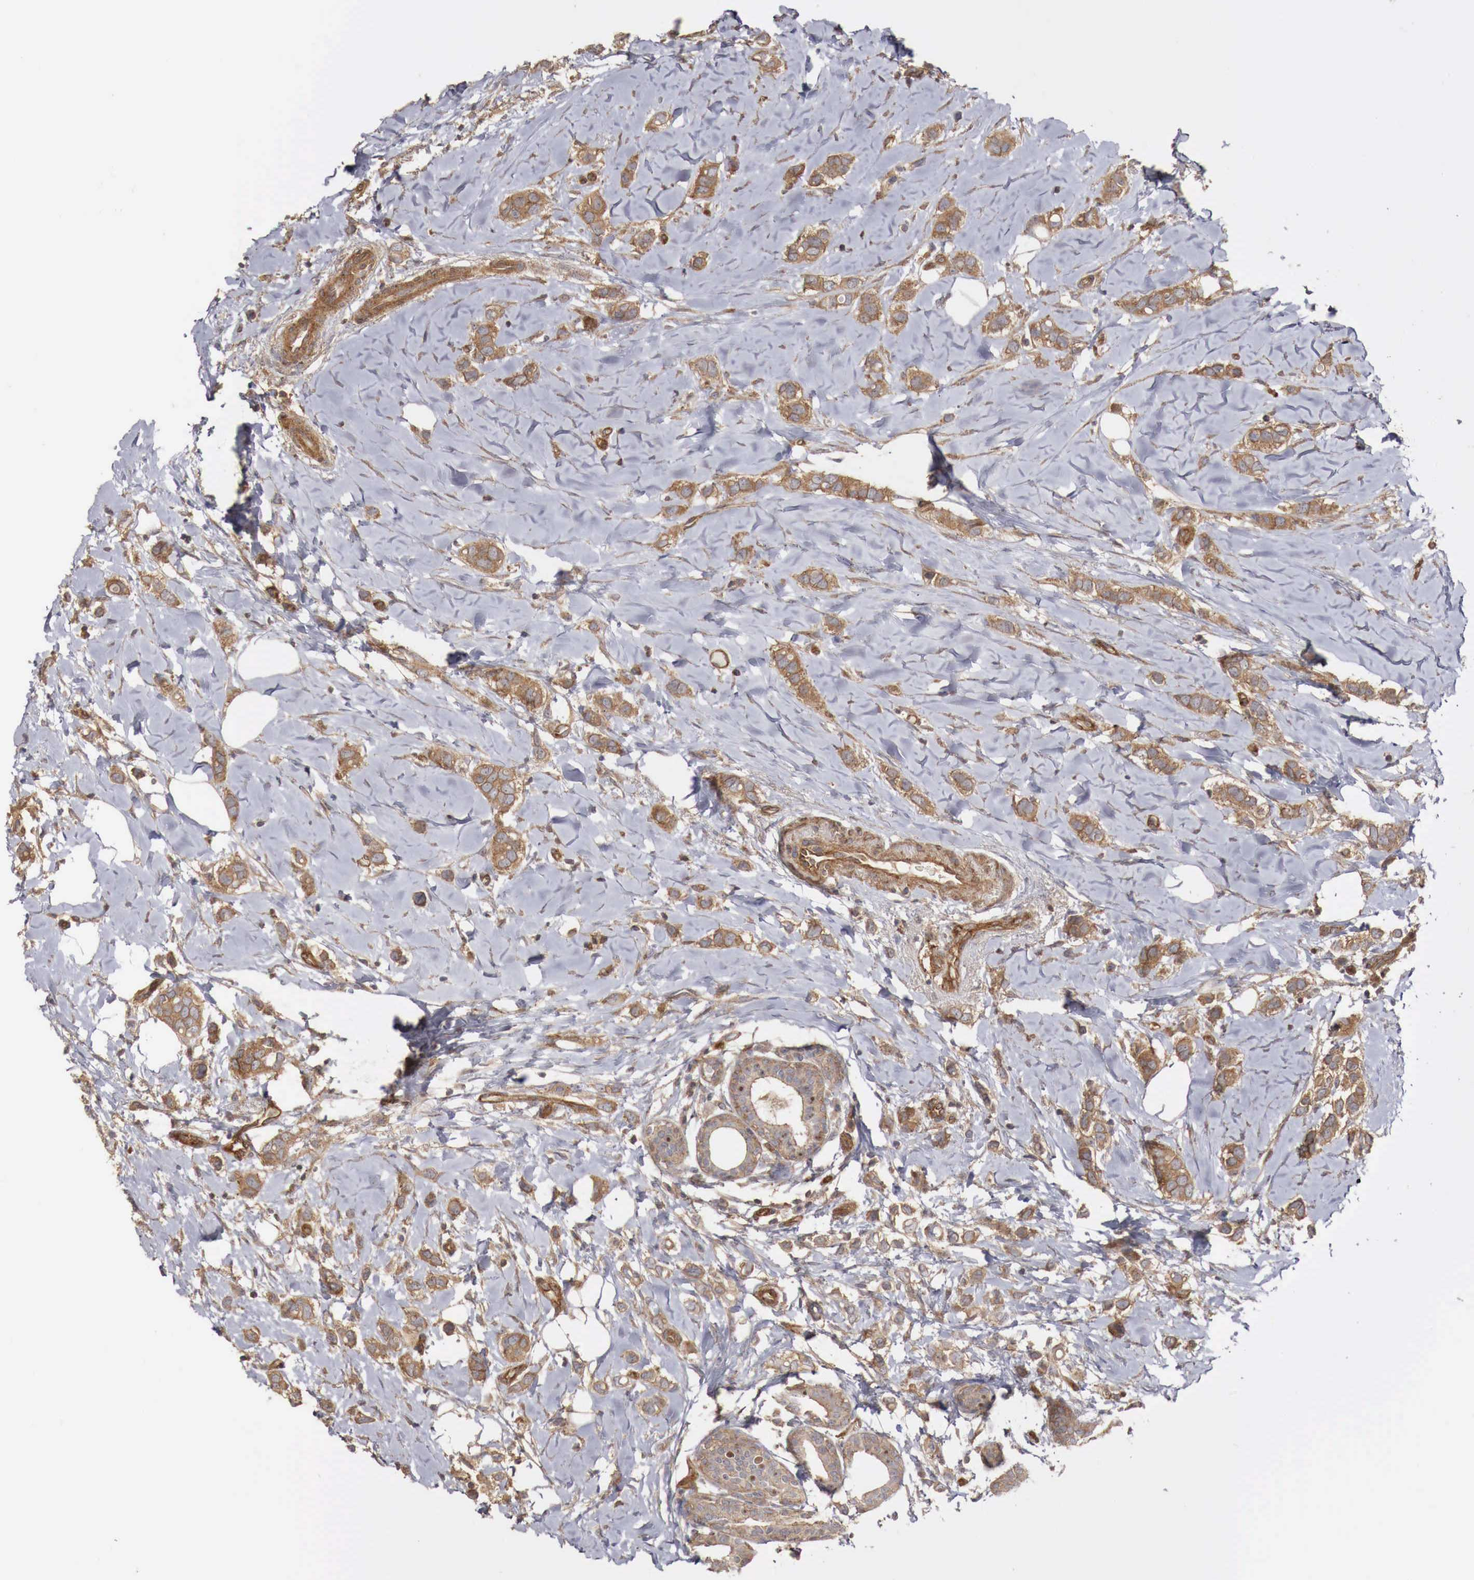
{"staining": {"intensity": "moderate", "quantity": ">75%", "location": "cytoplasmic/membranous"}, "tissue": "breast cancer", "cell_type": "Tumor cells", "image_type": "cancer", "snomed": [{"axis": "morphology", "description": "Duct carcinoma"}, {"axis": "topography", "description": "Breast"}], "caption": "Immunohistochemistry (IHC) photomicrograph of neoplastic tissue: human breast infiltrating ductal carcinoma stained using IHC exhibits medium levels of moderate protein expression localized specifically in the cytoplasmic/membranous of tumor cells, appearing as a cytoplasmic/membranous brown color.", "gene": "ARMCX4", "patient": {"sex": "female", "age": 72}}